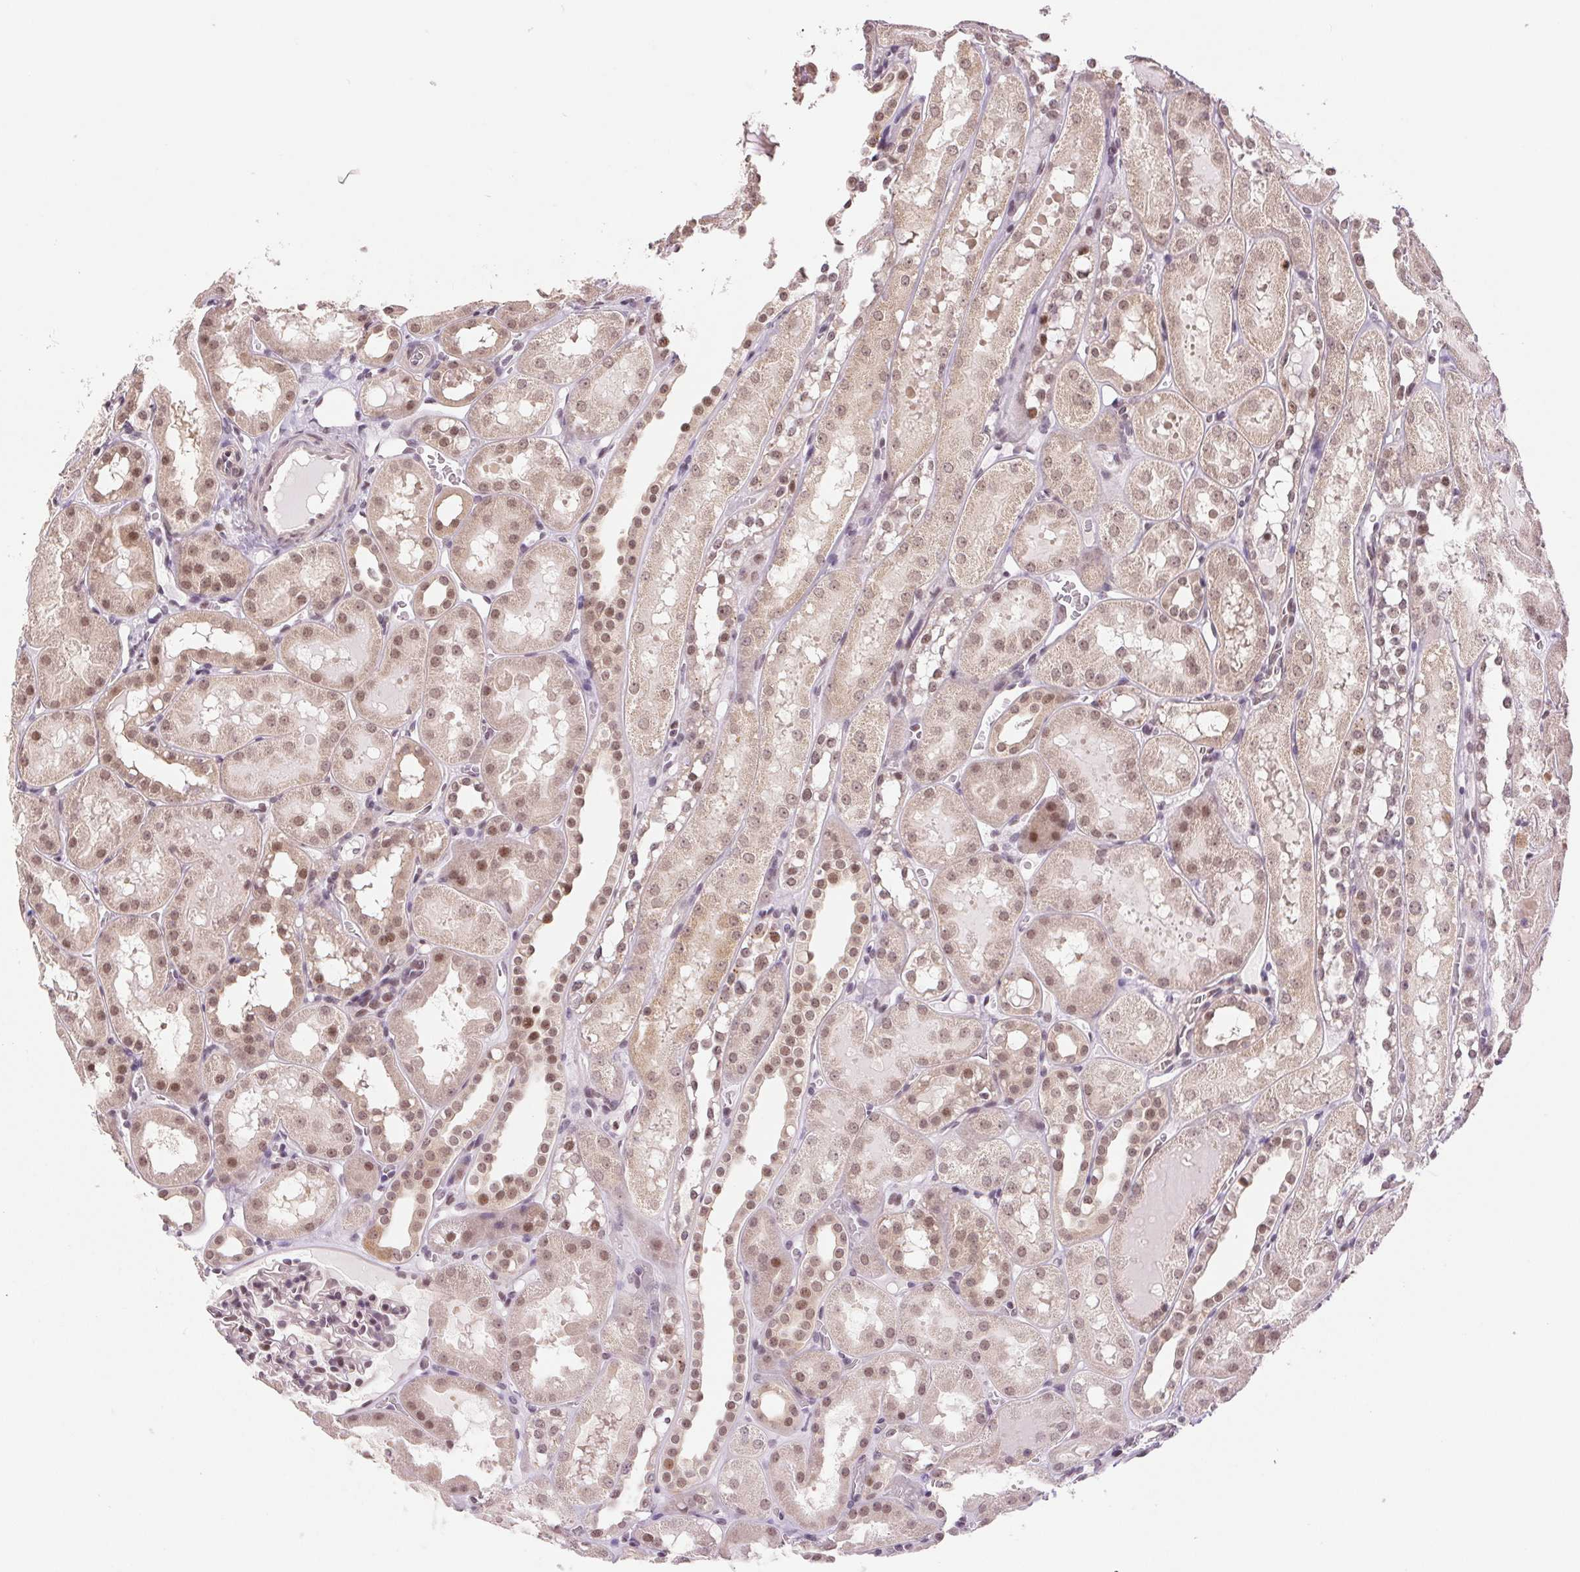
{"staining": {"intensity": "weak", "quantity": "25%-75%", "location": "nuclear"}, "tissue": "kidney", "cell_type": "Cells in glomeruli", "image_type": "normal", "snomed": [{"axis": "morphology", "description": "Normal tissue, NOS"}, {"axis": "topography", "description": "Kidney"}, {"axis": "topography", "description": "Urinary bladder"}], "caption": "IHC of normal human kidney displays low levels of weak nuclear staining in about 25%-75% of cells in glomeruli. (IHC, brightfield microscopy, high magnification).", "gene": "GRHL3", "patient": {"sex": "male", "age": 16}}